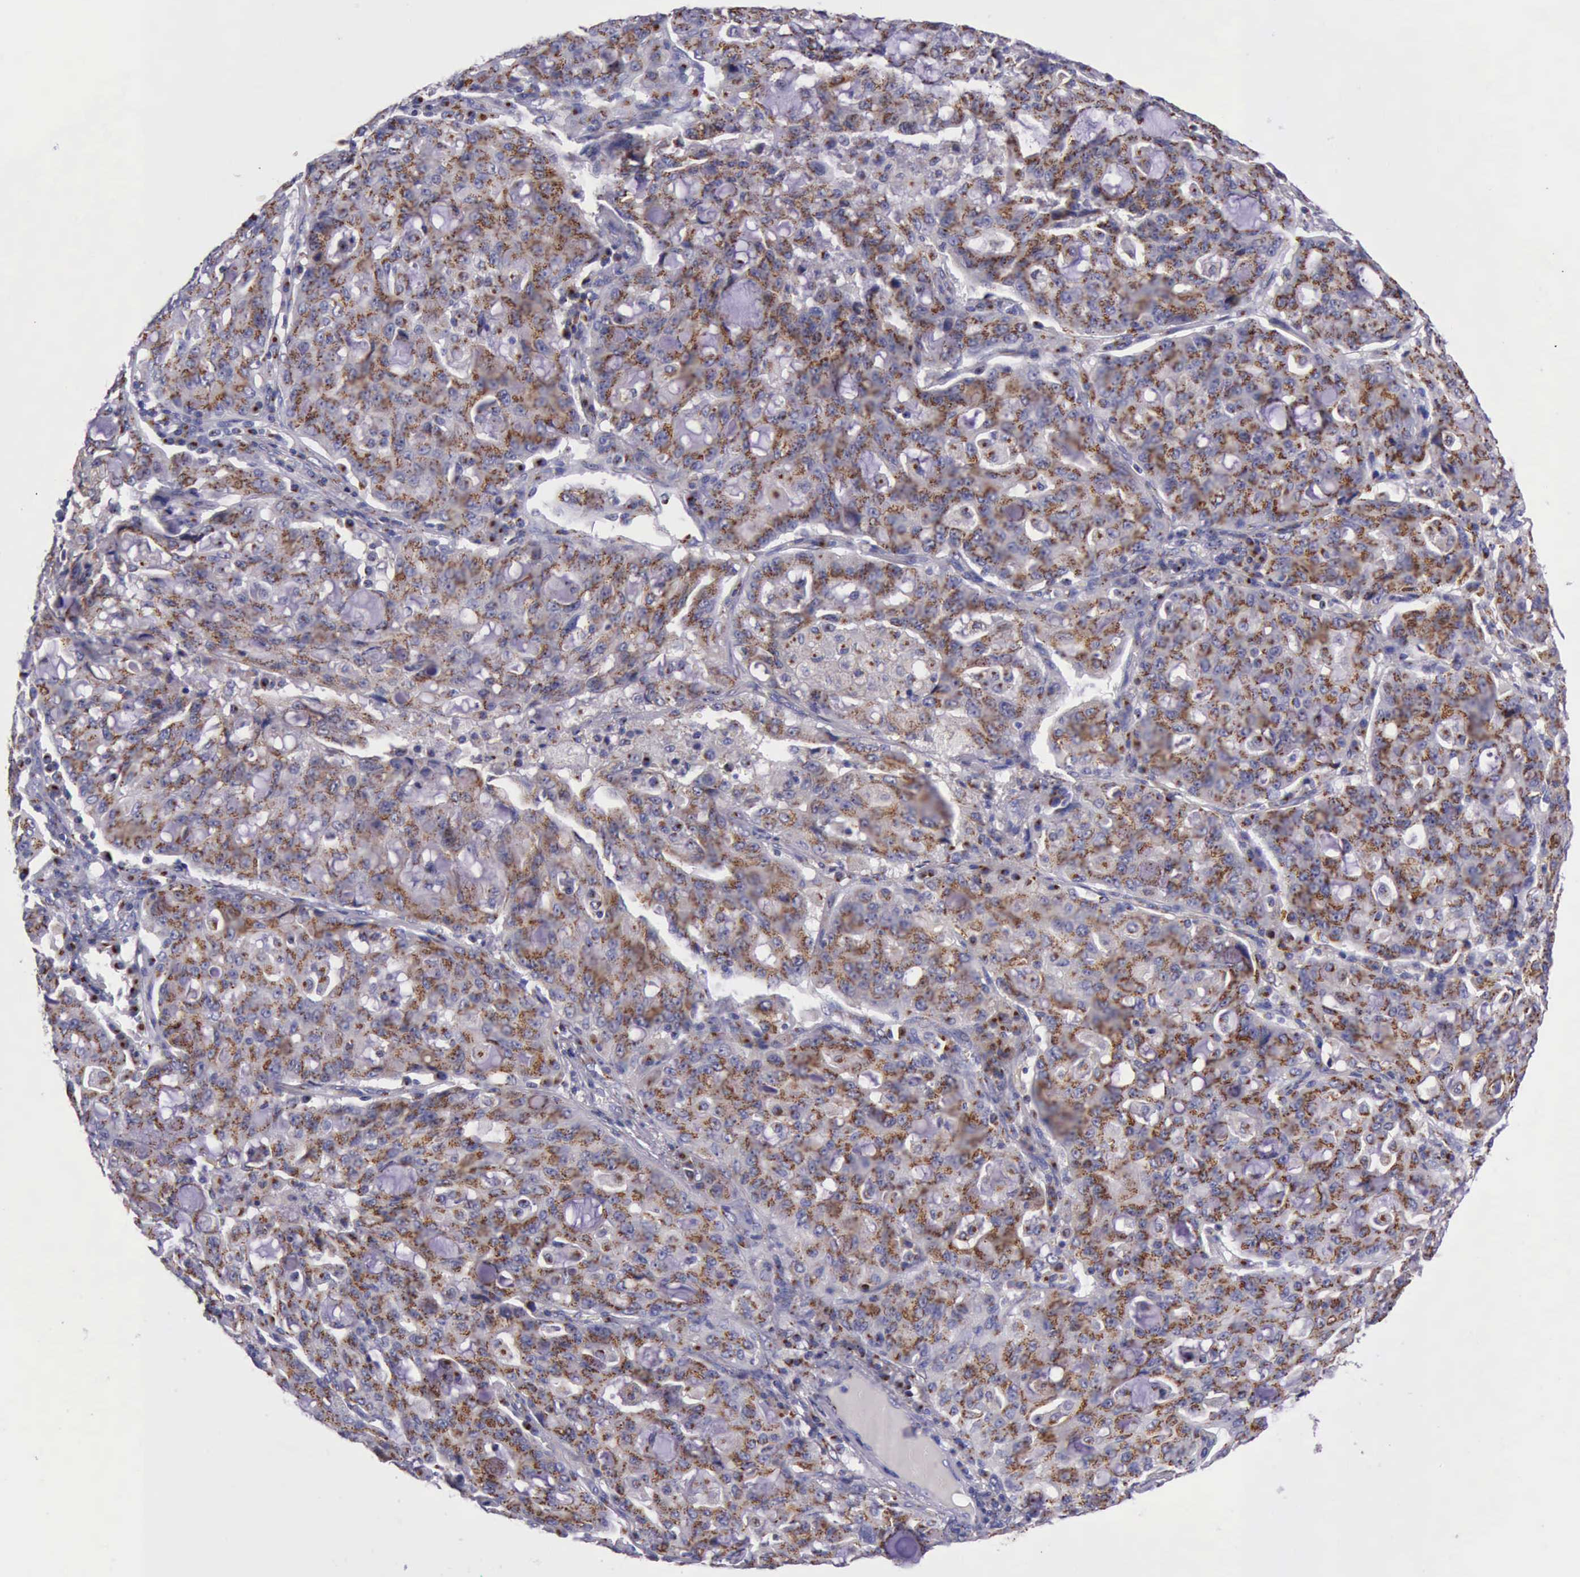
{"staining": {"intensity": "strong", "quantity": ">75%", "location": "cytoplasmic/membranous"}, "tissue": "lung cancer", "cell_type": "Tumor cells", "image_type": "cancer", "snomed": [{"axis": "morphology", "description": "Adenocarcinoma, NOS"}, {"axis": "topography", "description": "Lung"}], "caption": "Brown immunohistochemical staining in lung adenocarcinoma demonstrates strong cytoplasmic/membranous staining in about >75% of tumor cells.", "gene": "GOLGA5", "patient": {"sex": "female", "age": 44}}